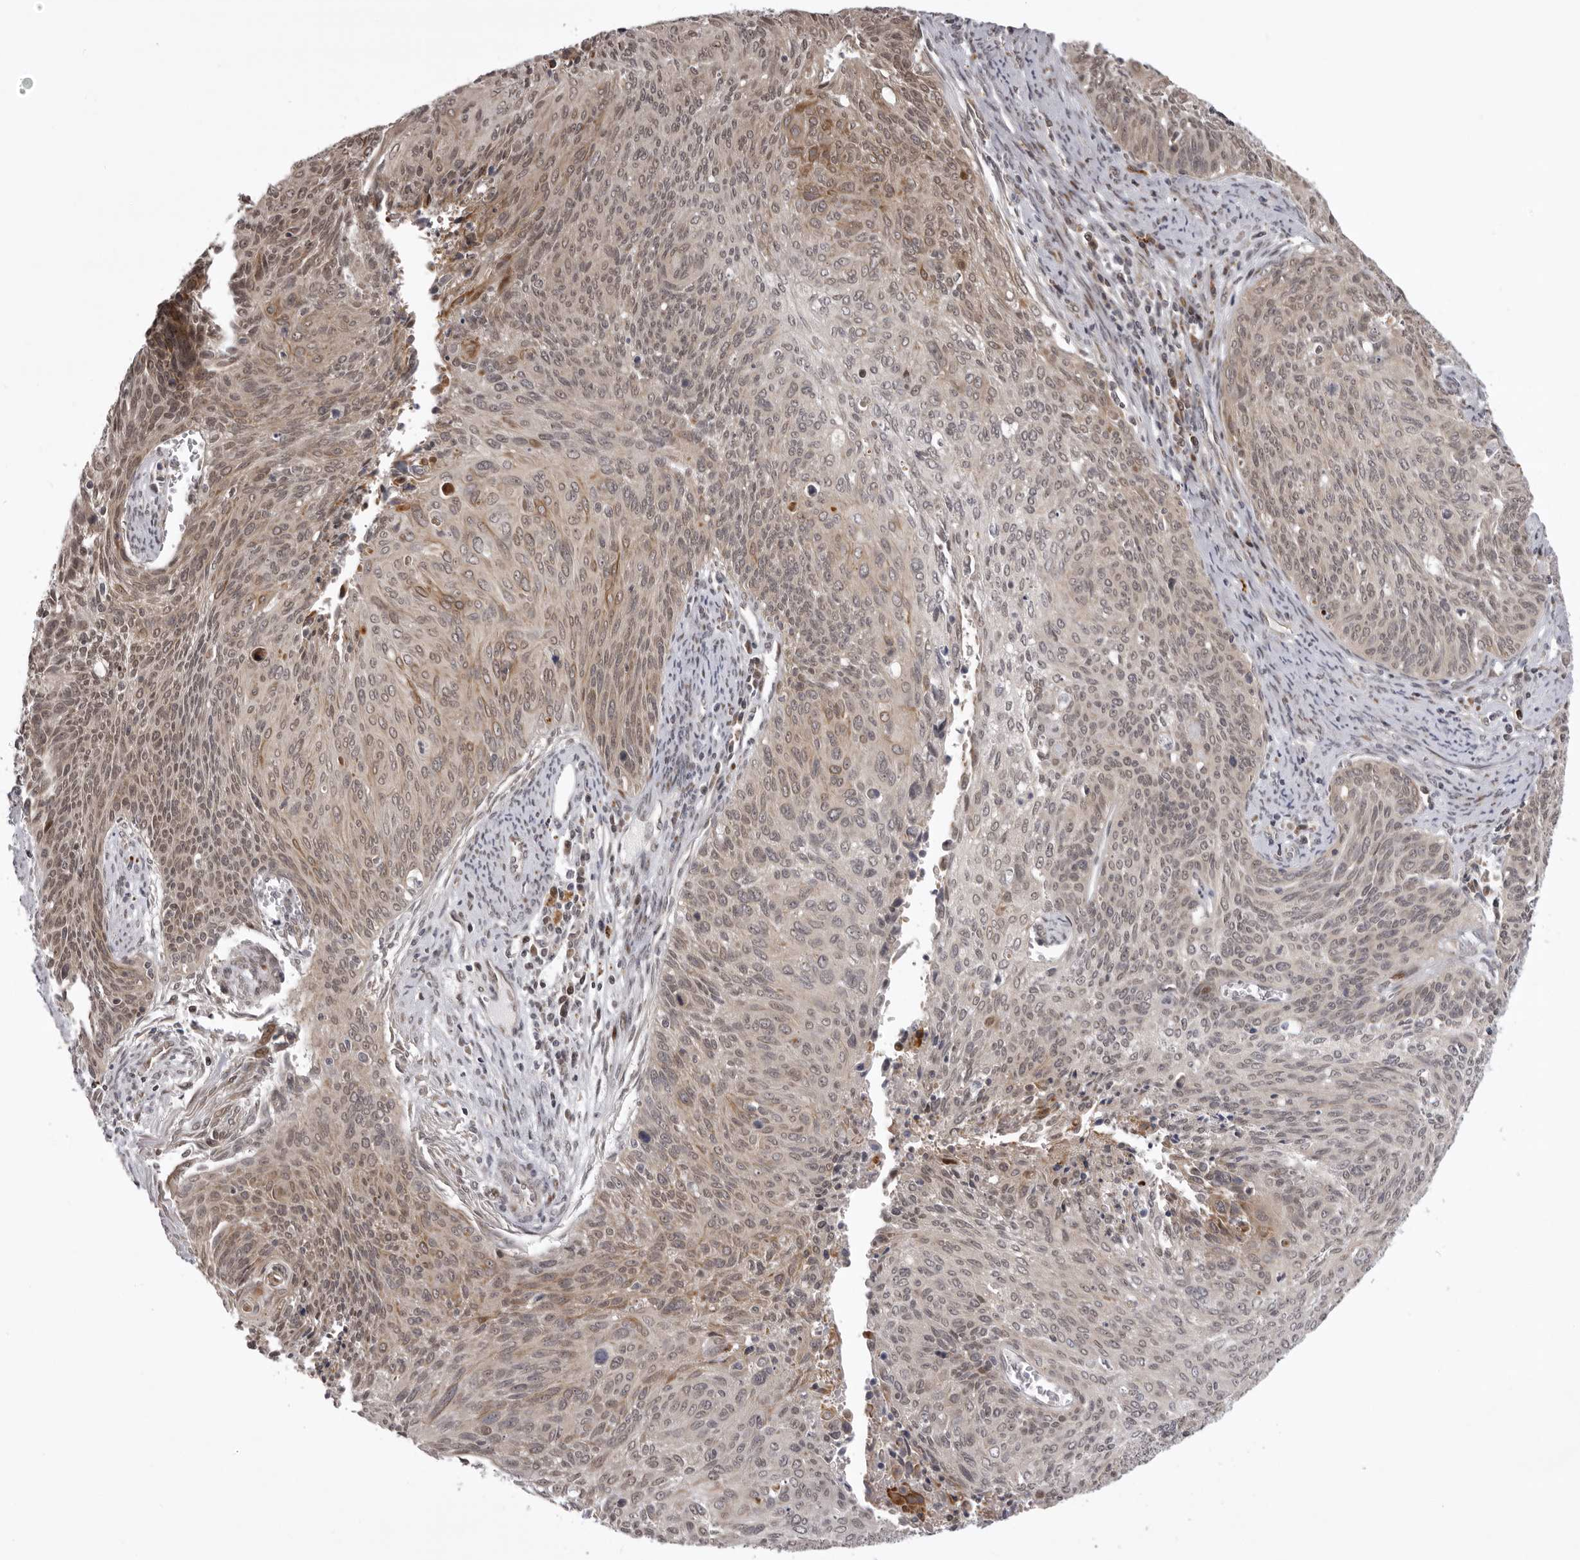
{"staining": {"intensity": "moderate", "quantity": ">75%", "location": "cytoplasmic/membranous,nuclear"}, "tissue": "cervical cancer", "cell_type": "Tumor cells", "image_type": "cancer", "snomed": [{"axis": "morphology", "description": "Squamous cell carcinoma, NOS"}, {"axis": "topography", "description": "Cervix"}], "caption": "Human squamous cell carcinoma (cervical) stained for a protein (brown) reveals moderate cytoplasmic/membranous and nuclear positive staining in about >75% of tumor cells.", "gene": "C1orf109", "patient": {"sex": "female", "age": 55}}